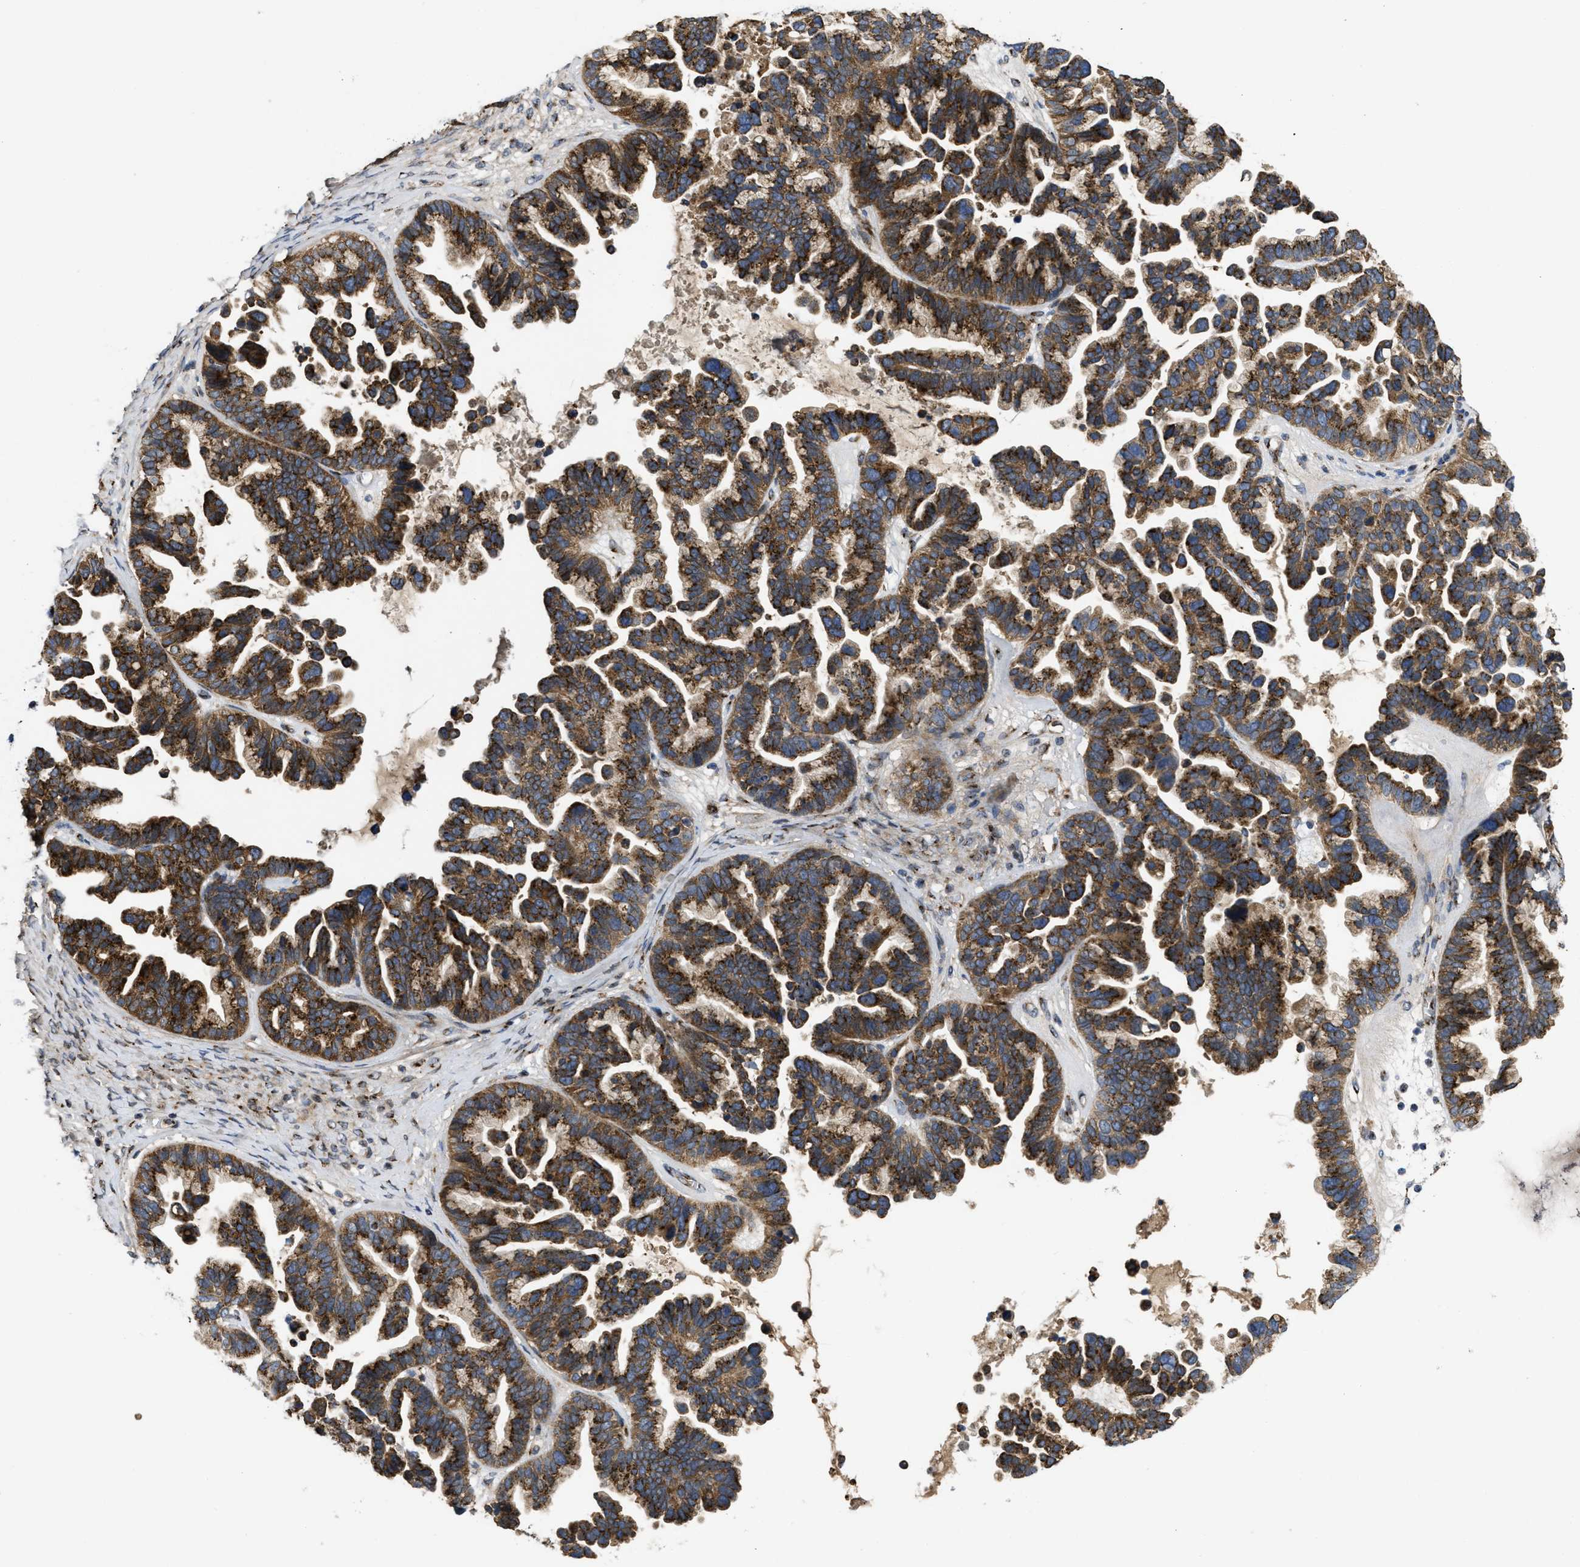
{"staining": {"intensity": "strong", "quantity": "25%-75%", "location": "cytoplasmic/membranous"}, "tissue": "ovarian cancer", "cell_type": "Tumor cells", "image_type": "cancer", "snomed": [{"axis": "morphology", "description": "Cystadenocarcinoma, serous, NOS"}, {"axis": "topography", "description": "Ovary"}], "caption": "Immunohistochemistry (IHC) histopathology image of ovarian cancer (serous cystadenocarcinoma) stained for a protein (brown), which exhibits high levels of strong cytoplasmic/membranous expression in approximately 25%-75% of tumor cells.", "gene": "ZNF70", "patient": {"sex": "female", "age": 56}}